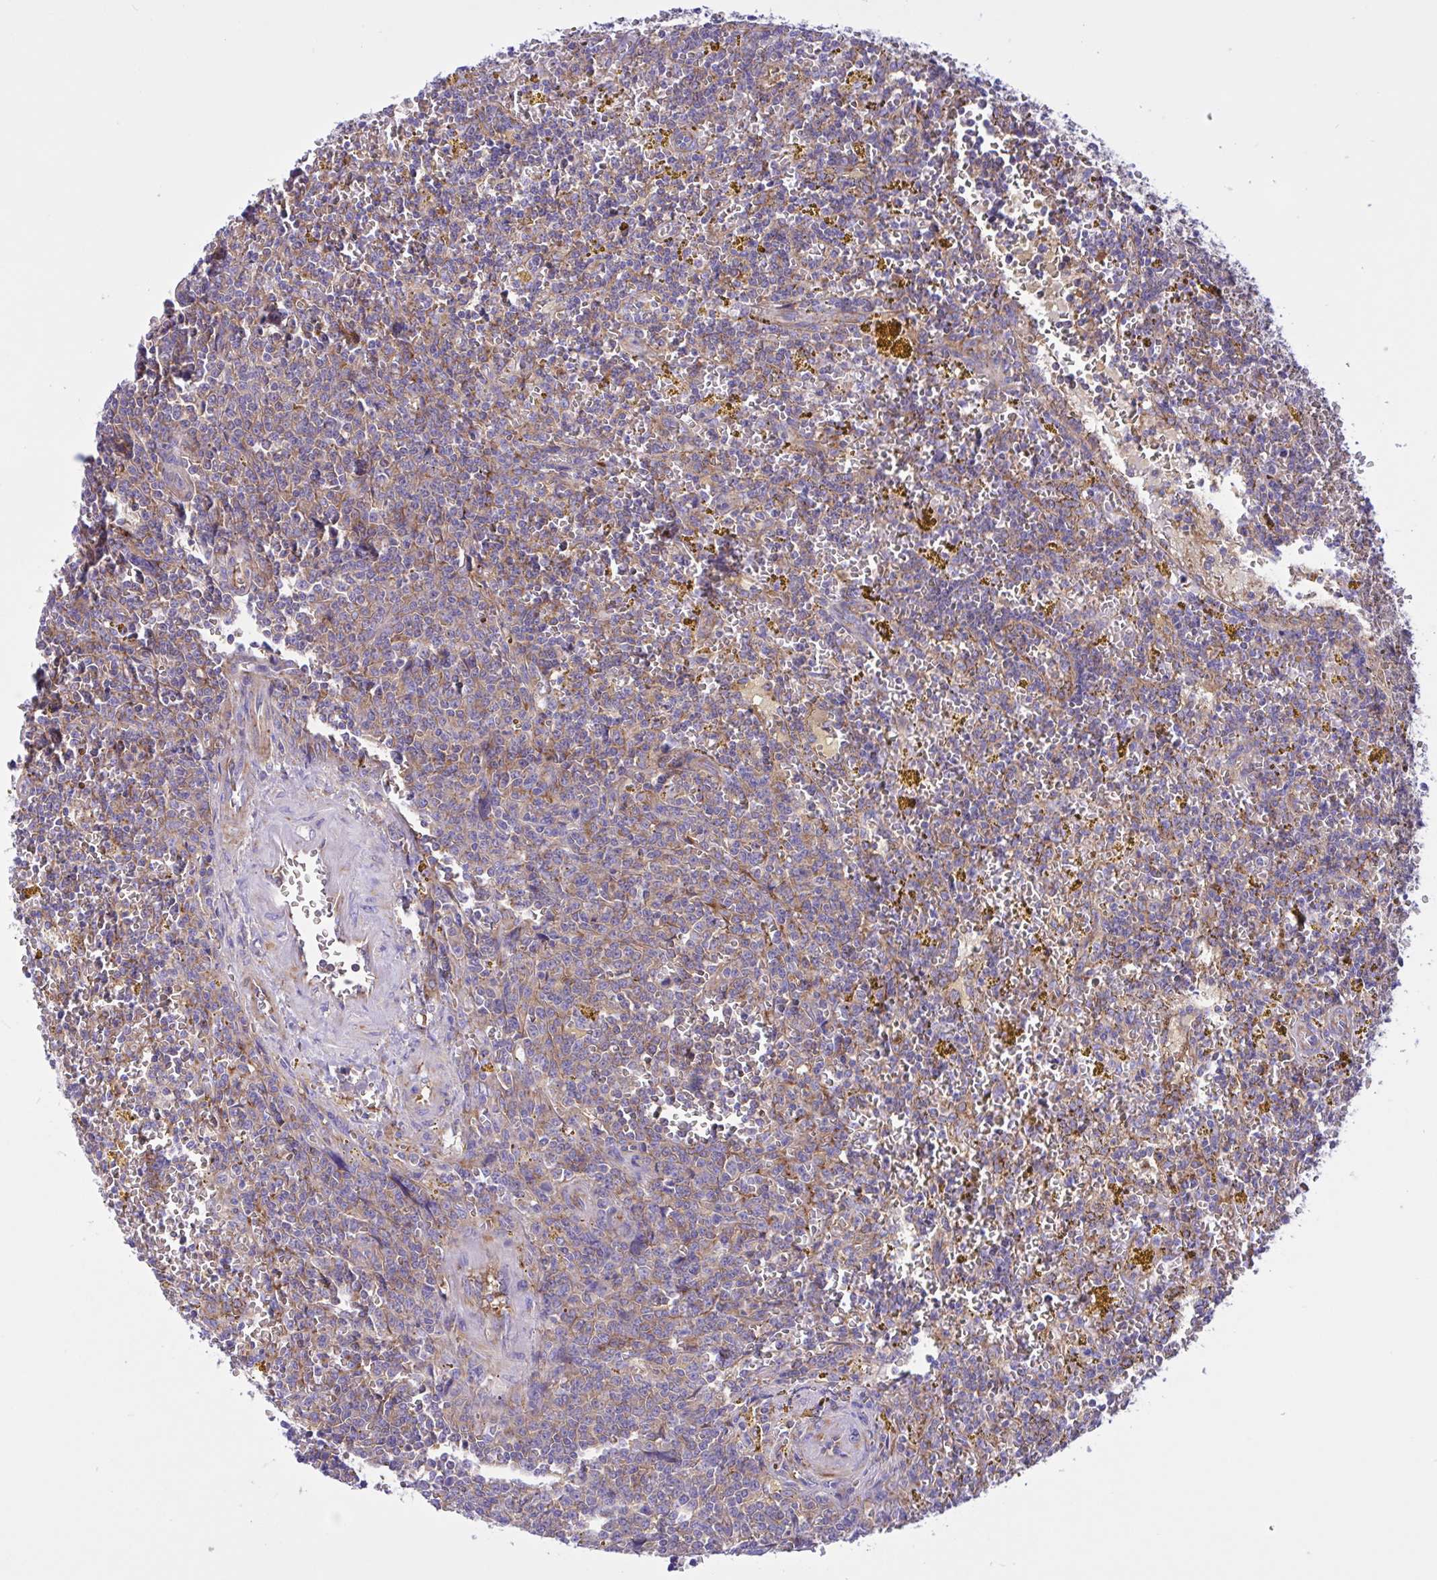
{"staining": {"intensity": "weak", "quantity": ">75%", "location": "cytoplasmic/membranous"}, "tissue": "lymphoma", "cell_type": "Tumor cells", "image_type": "cancer", "snomed": [{"axis": "morphology", "description": "Malignant lymphoma, non-Hodgkin's type, Low grade"}, {"axis": "topography", "description": "Spleen"}, {"axis": "topography", "description": "Lymph node"}], "caption": "Protein expression analysis of human low-grade malignant lymphoma, non-Hodgkin's type reveals weak cytoplasmic/membranous staining in approximately >75% of tumor cells.", "gene": "OR51M1", "patient": {"sex": "female", "age": 66}}